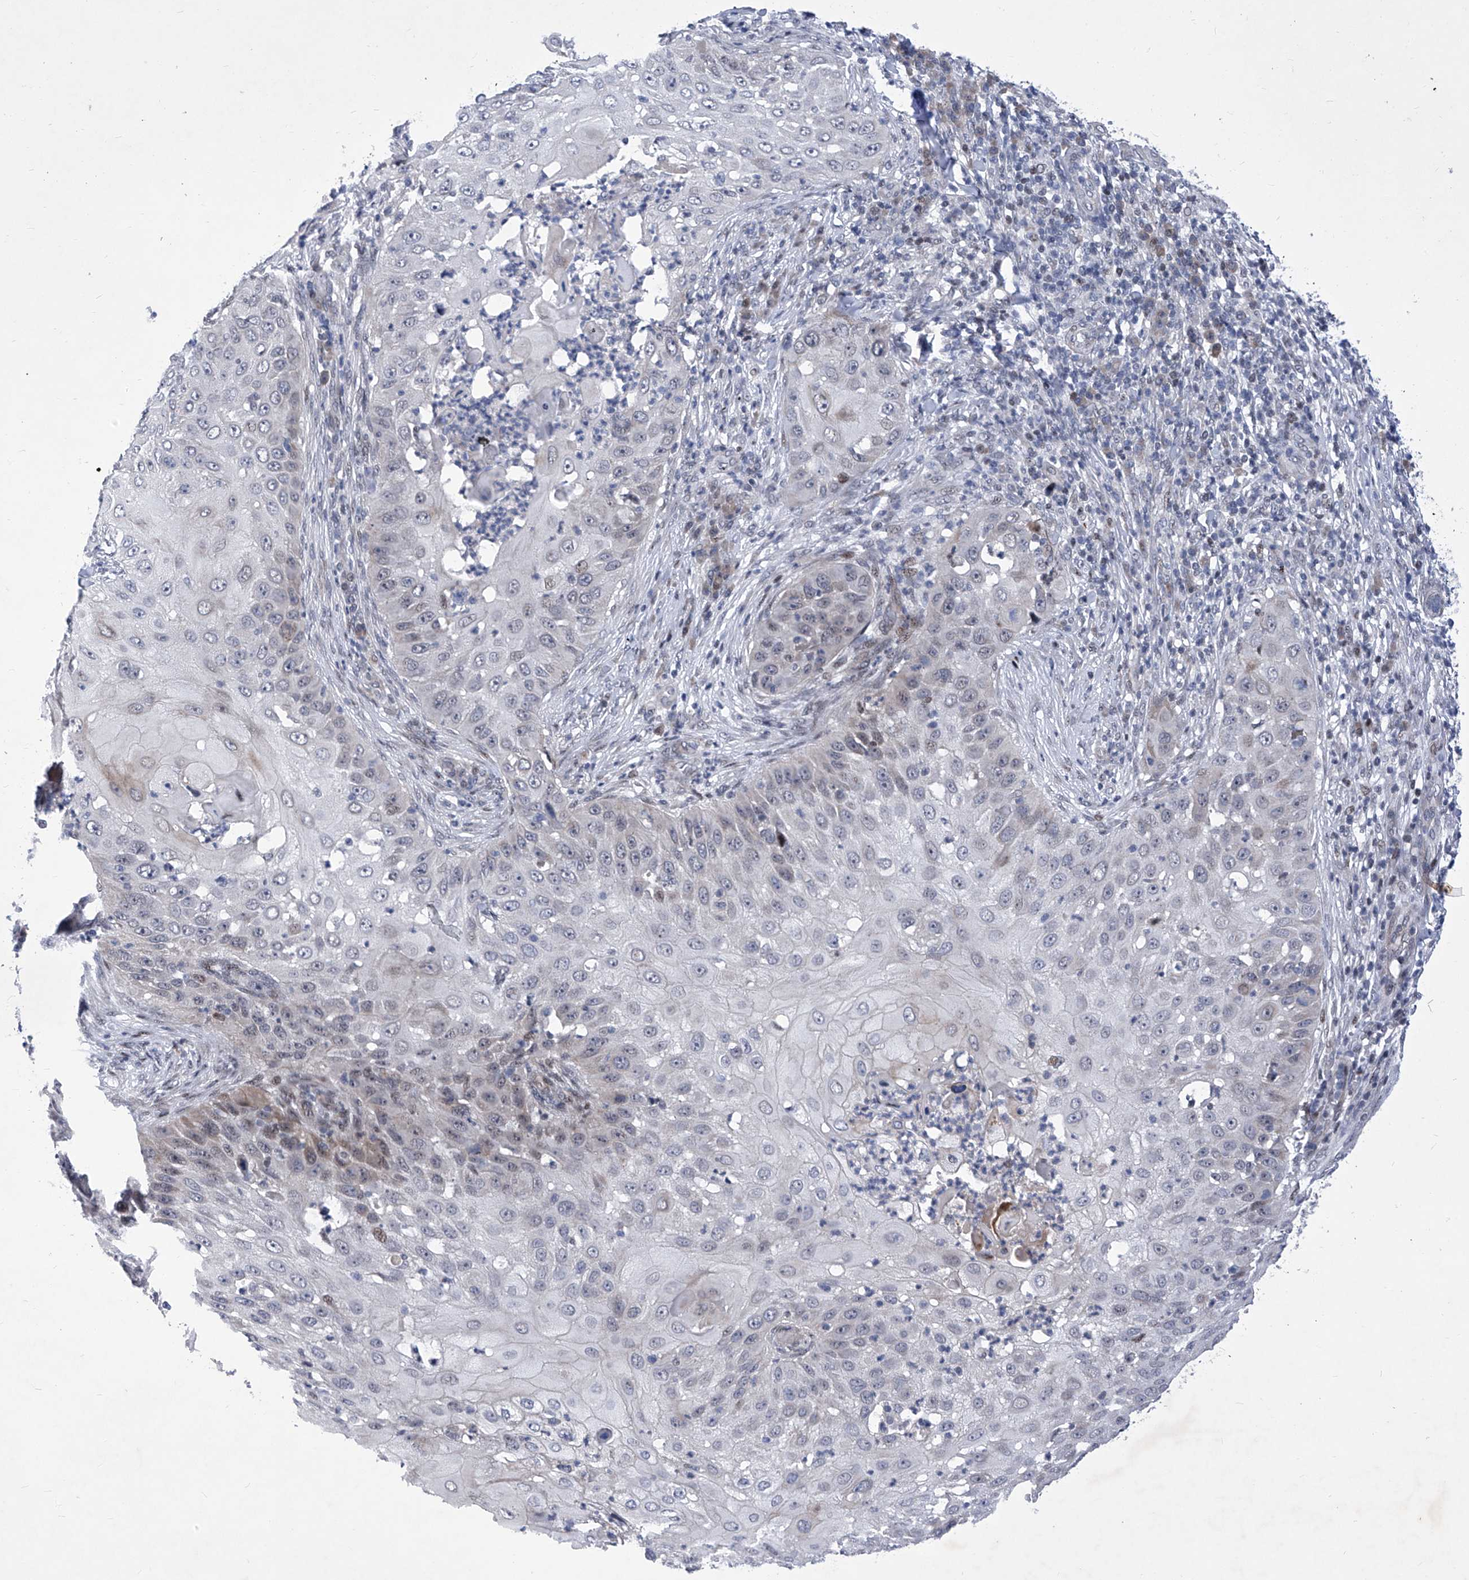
{"staining": {"intensity": "moderate", "quantity": "<25%", "location": "cytoplasmic/membranous"}, "tissue": "skin cancer", "cell_type": "Tumor cells", "image_type": "cancer", "snomed": [{"axis": "morphology", "description": "Squamous cell carcinoma, NOS"}, {"axis": "topography", "description": "Skin"}], "caption": "A low amount of moderate cytoplasmic/membranous positivity is seen in approximately <25% of tumor cells in skin cancer (squamous cell carcinoma) tissue.", "gene": "NUFIP1", "patient": {"sex": "female", "age": 44}}